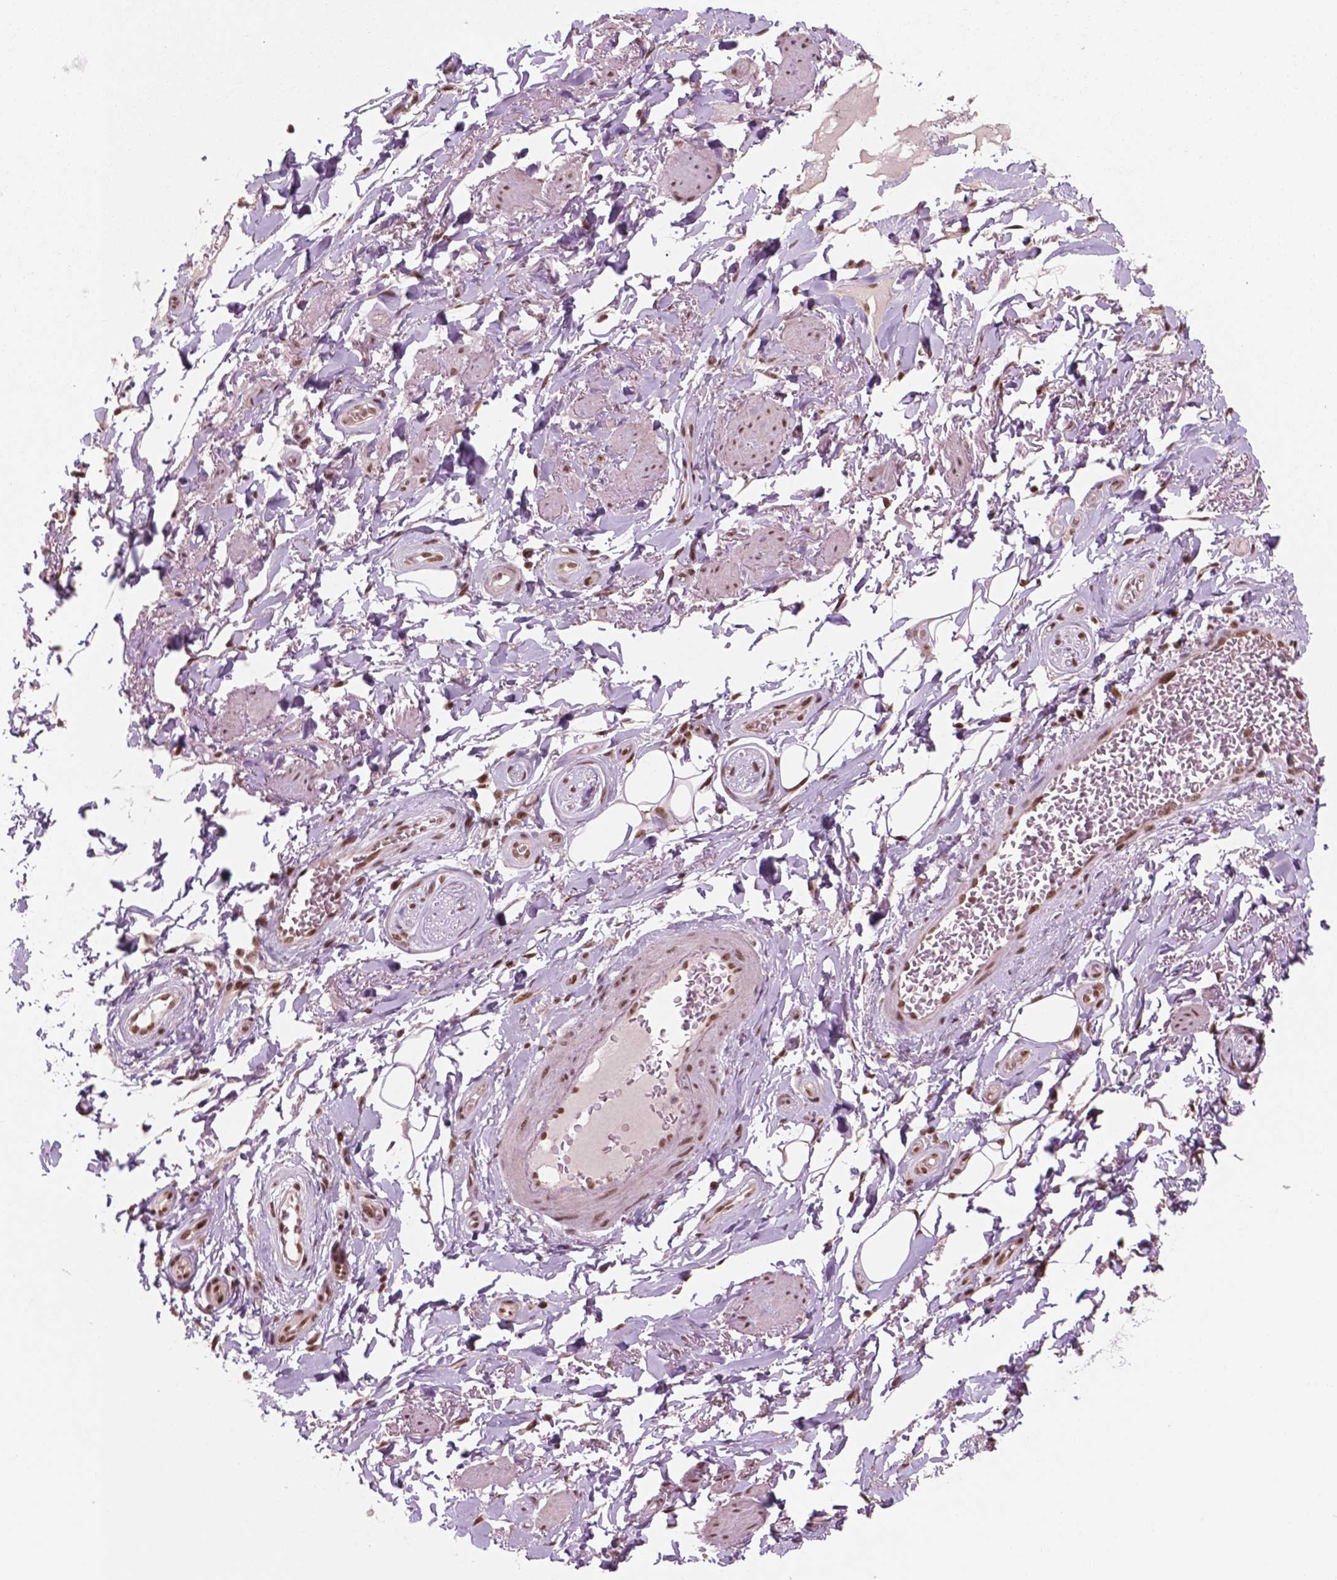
{"staining": {"intensity": "moderate", "quantity": ">75%", "location": "nuclear"}, "tissue": "adipose tissue", "cell_type": "Adipocytes", "image_type": "normal", "snomed": [{"axis": "morphology", "description": "Normal tissue, NOS"}, {"axis": "topography", "description": "Anal"}, {"axis": "topography", "description": "Peripheral nerve tissue"}], "caption": "Unremarkable adipose tissue was stained to show a protein in brown. There is medium levels of moderate nuclear expression in about >75% of adipocytes.", "gene": "POLR2E", "patient": {"sex": "male", "age": 53}}